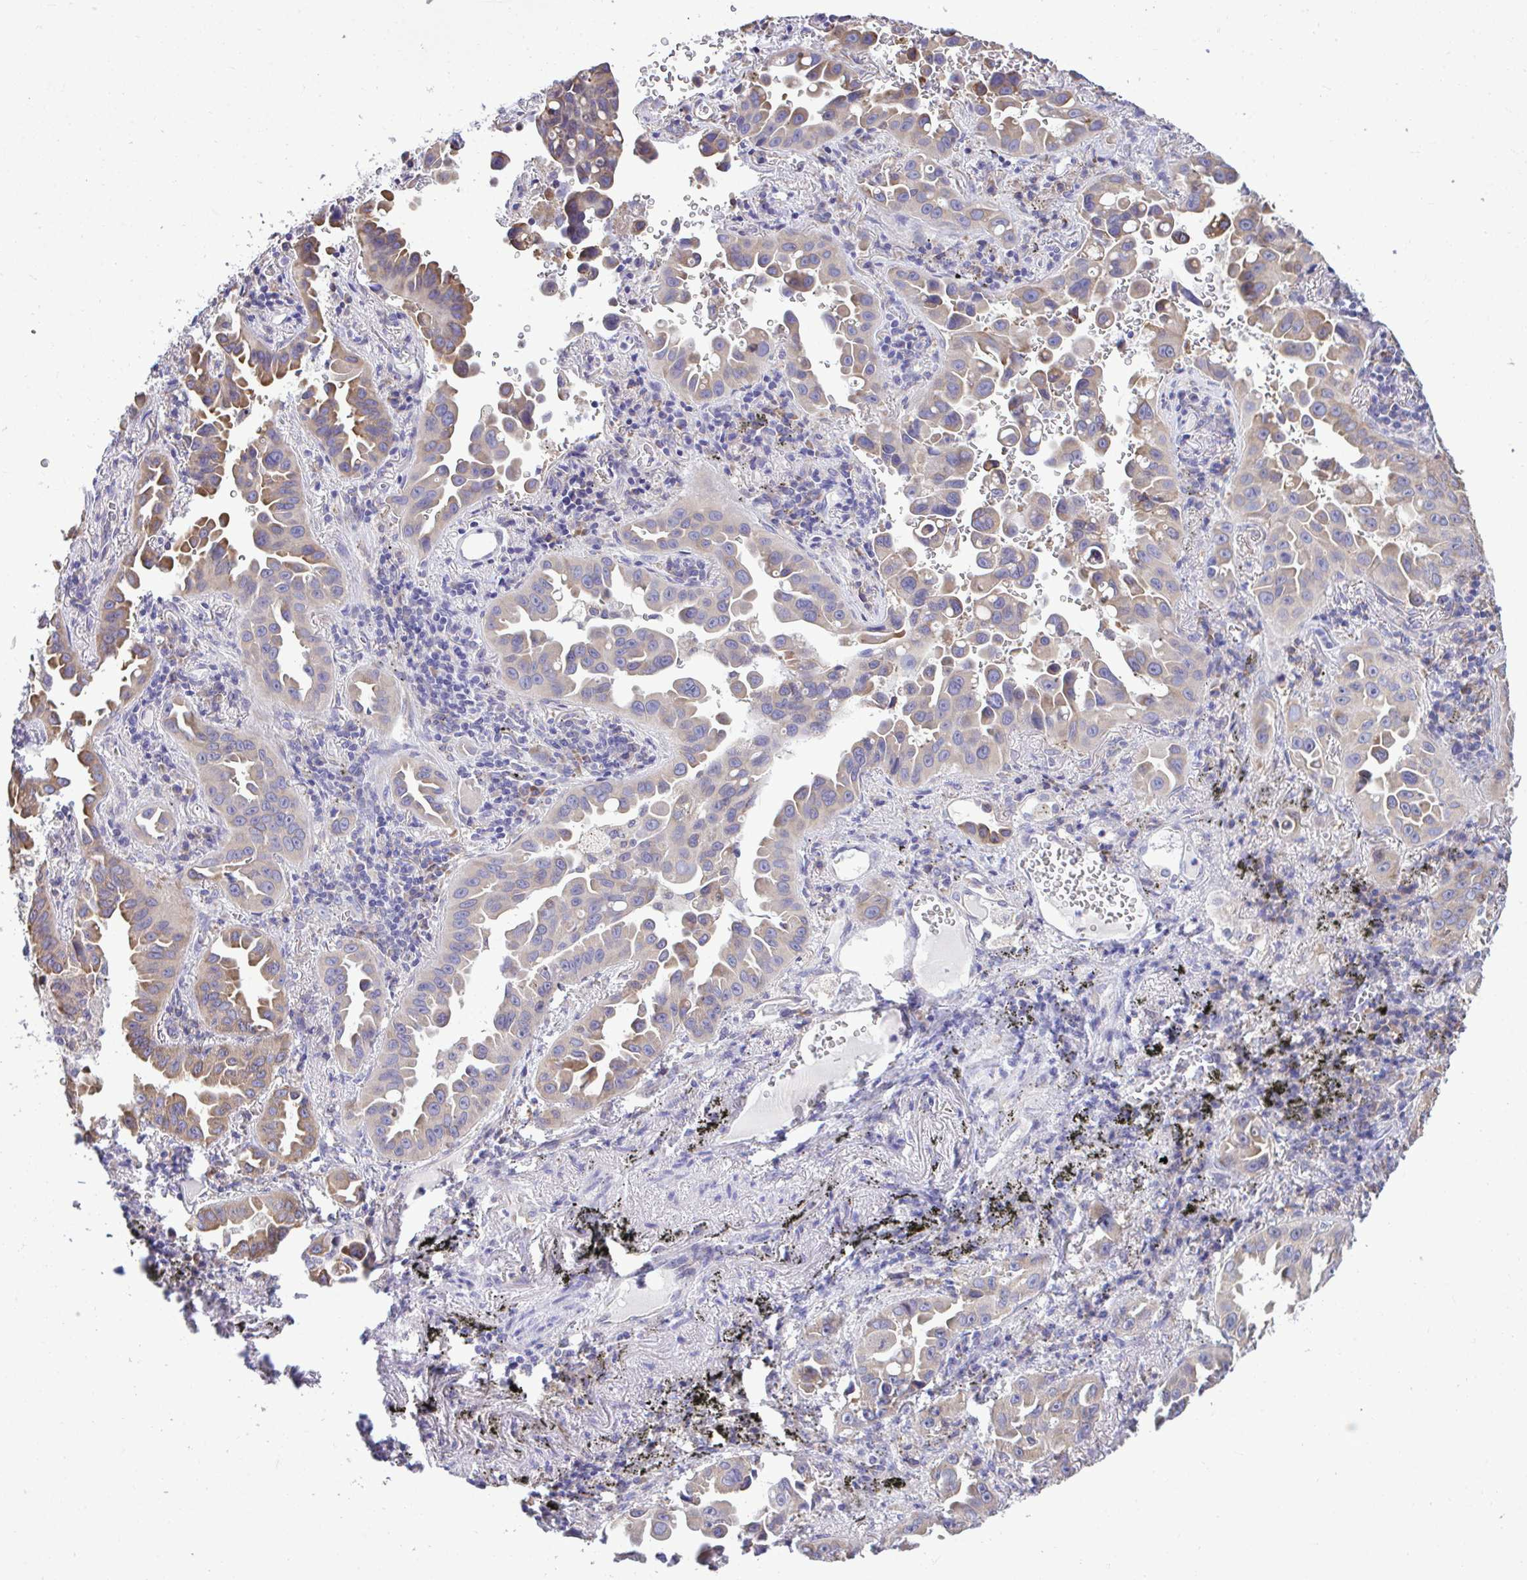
{"staining": {"intensity": "moderate", "quantity": "<25%", "location": "cytoplasmic/membranous"}, "tissue": "lung cancer", "cell_type": "Tumor cells", "image_type": "cancer", "snomed": [{"axis": "morphology", "description": "Adenocarcinoma, NOS"}, {"axis": "topography", "description": "Lung"}], "caption": "This is a histology image of IHC staining of lung cancer (adenocarcinoma), which shows moderate expression in the cytoplasmic/membranous of tumor cells.", "gene": "PIGK", "patient": {"sex": "male", "age": 68}}